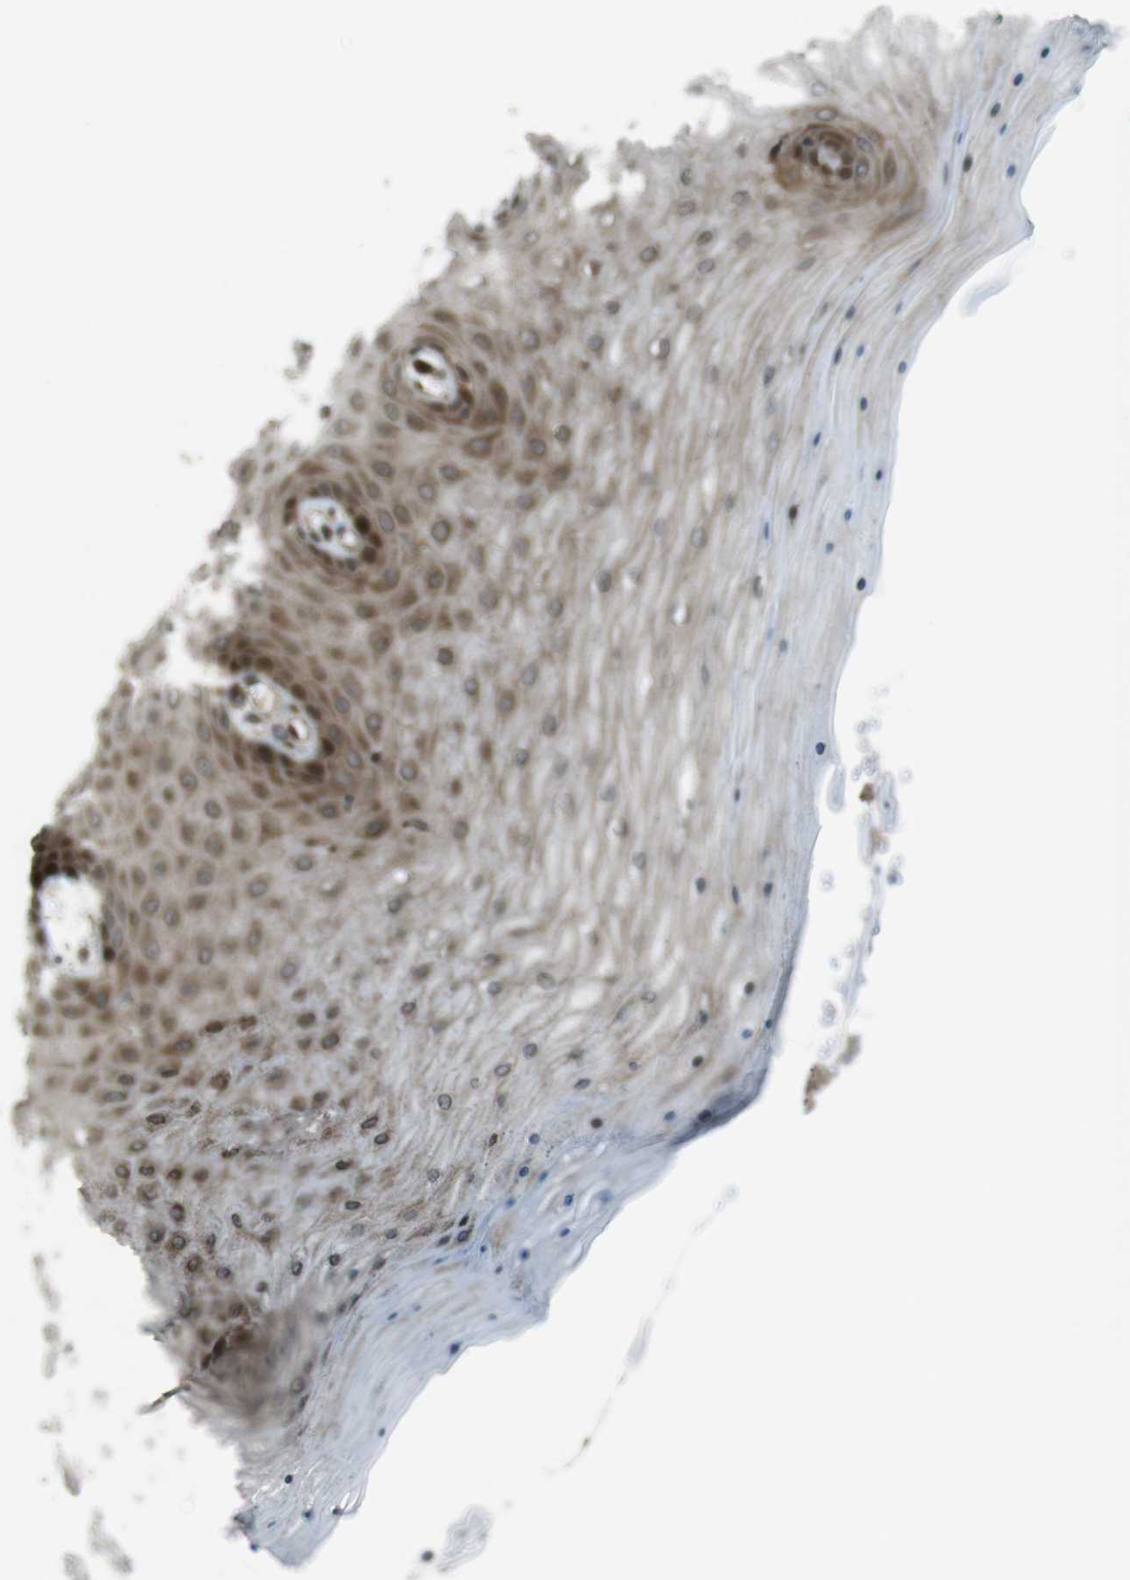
{"staining": {"intensity": "strong", "quantity": ">75%", "location": "cytoplasmic/membranous"}, "tissue": "cervix", "cell_type": "Glandular cells", "image_type": "normal", "snomed": [{"axis": "morphology", "description": "Normal tissue, NOS"}, {"axis": "topography", "description": "Cervix"}], "caption": "Normal cervix displays strong cytoplasmic/membranous expression in about >75% of glandular cells, visualized by immunohistochemistry. Using DAB (brown) and hematoxylin (blue) stains, captured at high magnification using brightfield microscopy.", "gene": "ZNF330", "patient": {"sex": "female", "age": 55}}